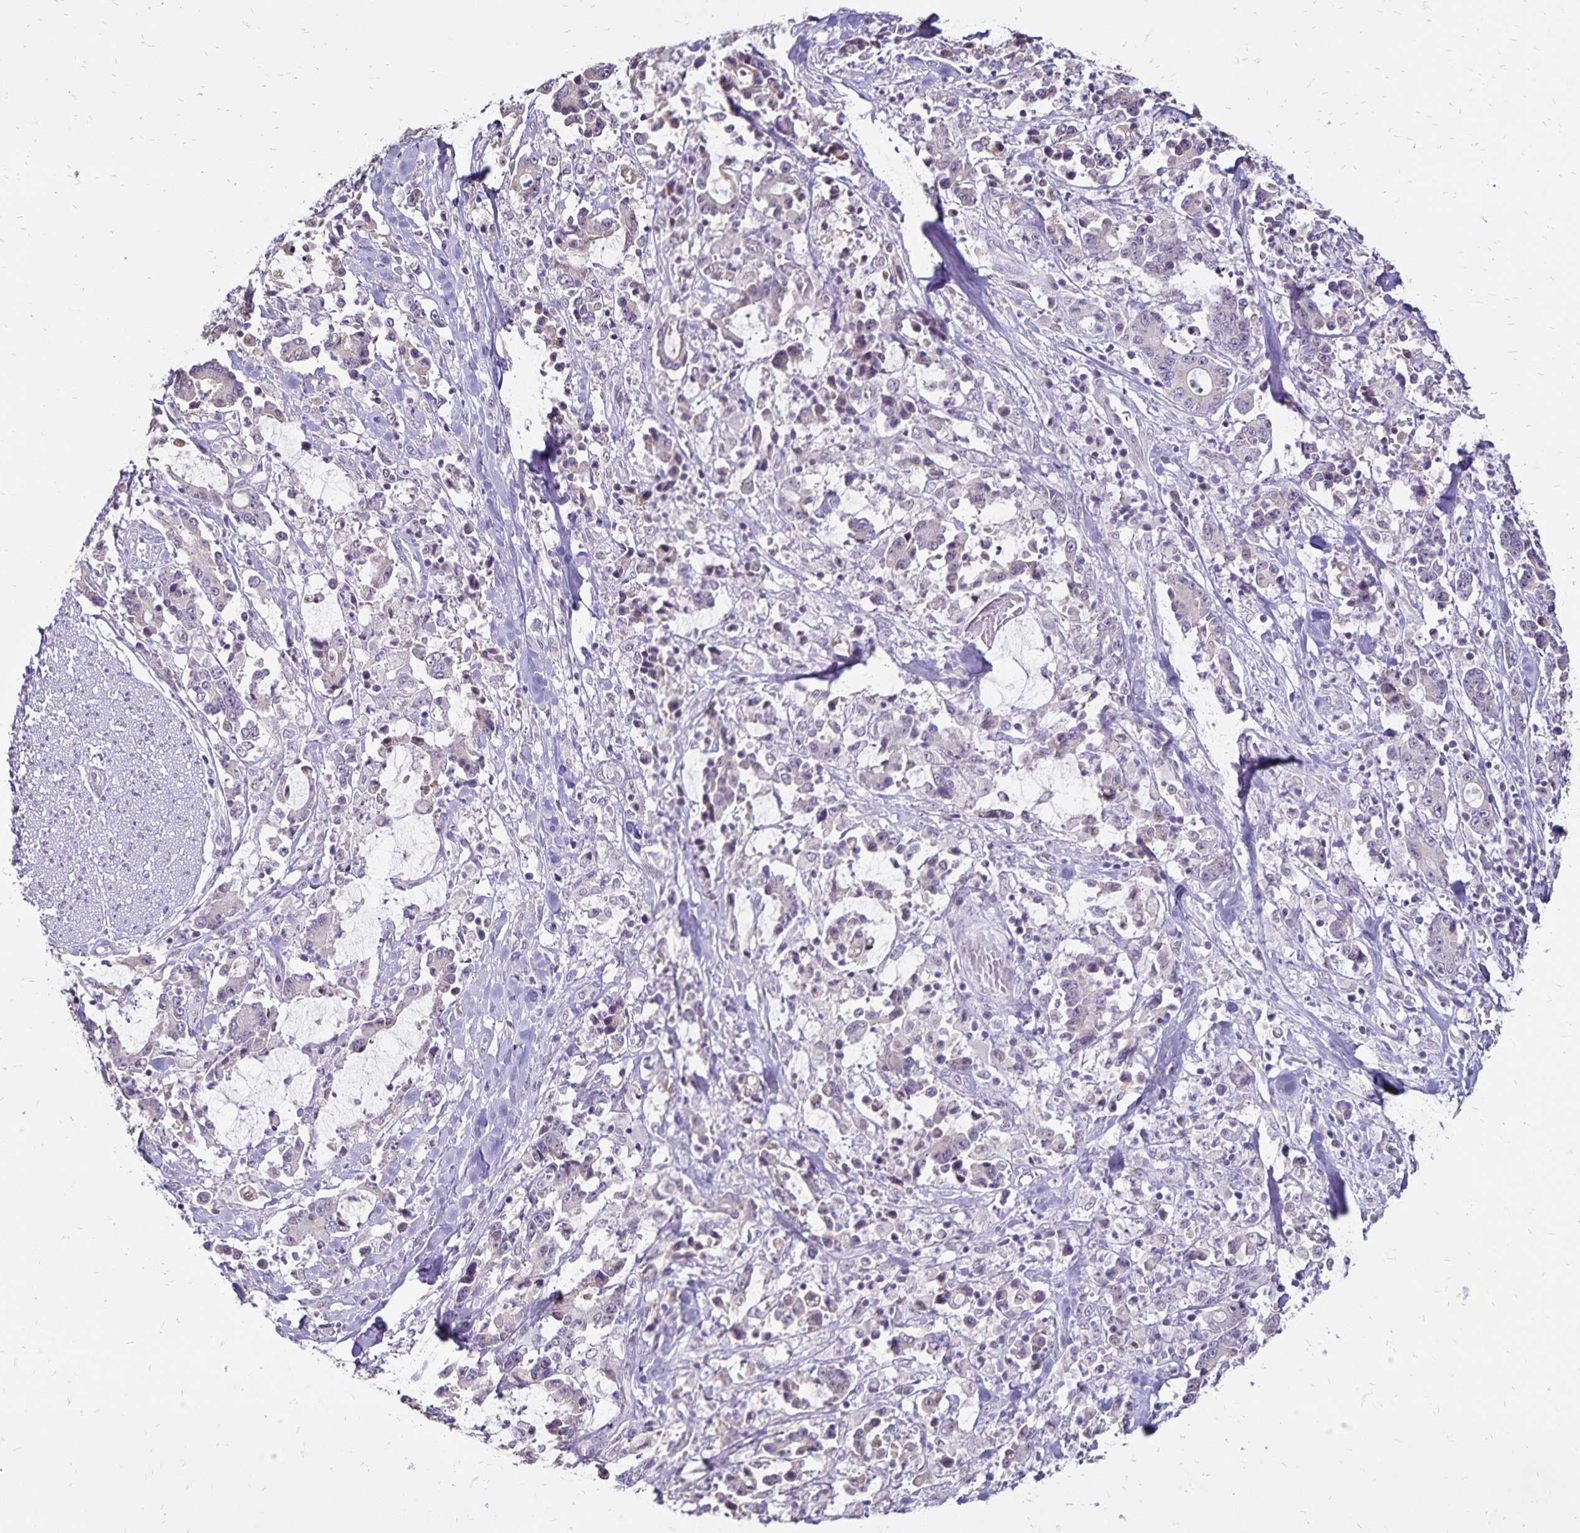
{"staining": {"intensity": "negative", "quantity": "none", "location": "none"}, "tissue": "stomach cancer", "cell_type": "Tumor cells", "image_type": "cancer", "snomed": [{"axis": "morphology", "description": "Adenocarcinoma, NOS"}, {"axis": "topography", "description": "Stomach, upper"}], "caption": "Immunohistochemistry (IHC) photomicrograph of human stomach cancer (adenocarcinoma) stained for a protein (brown), which shows no expression in tumor cells.", "gene": "POLB", "patient": {"sex": "male", "age": 68}}